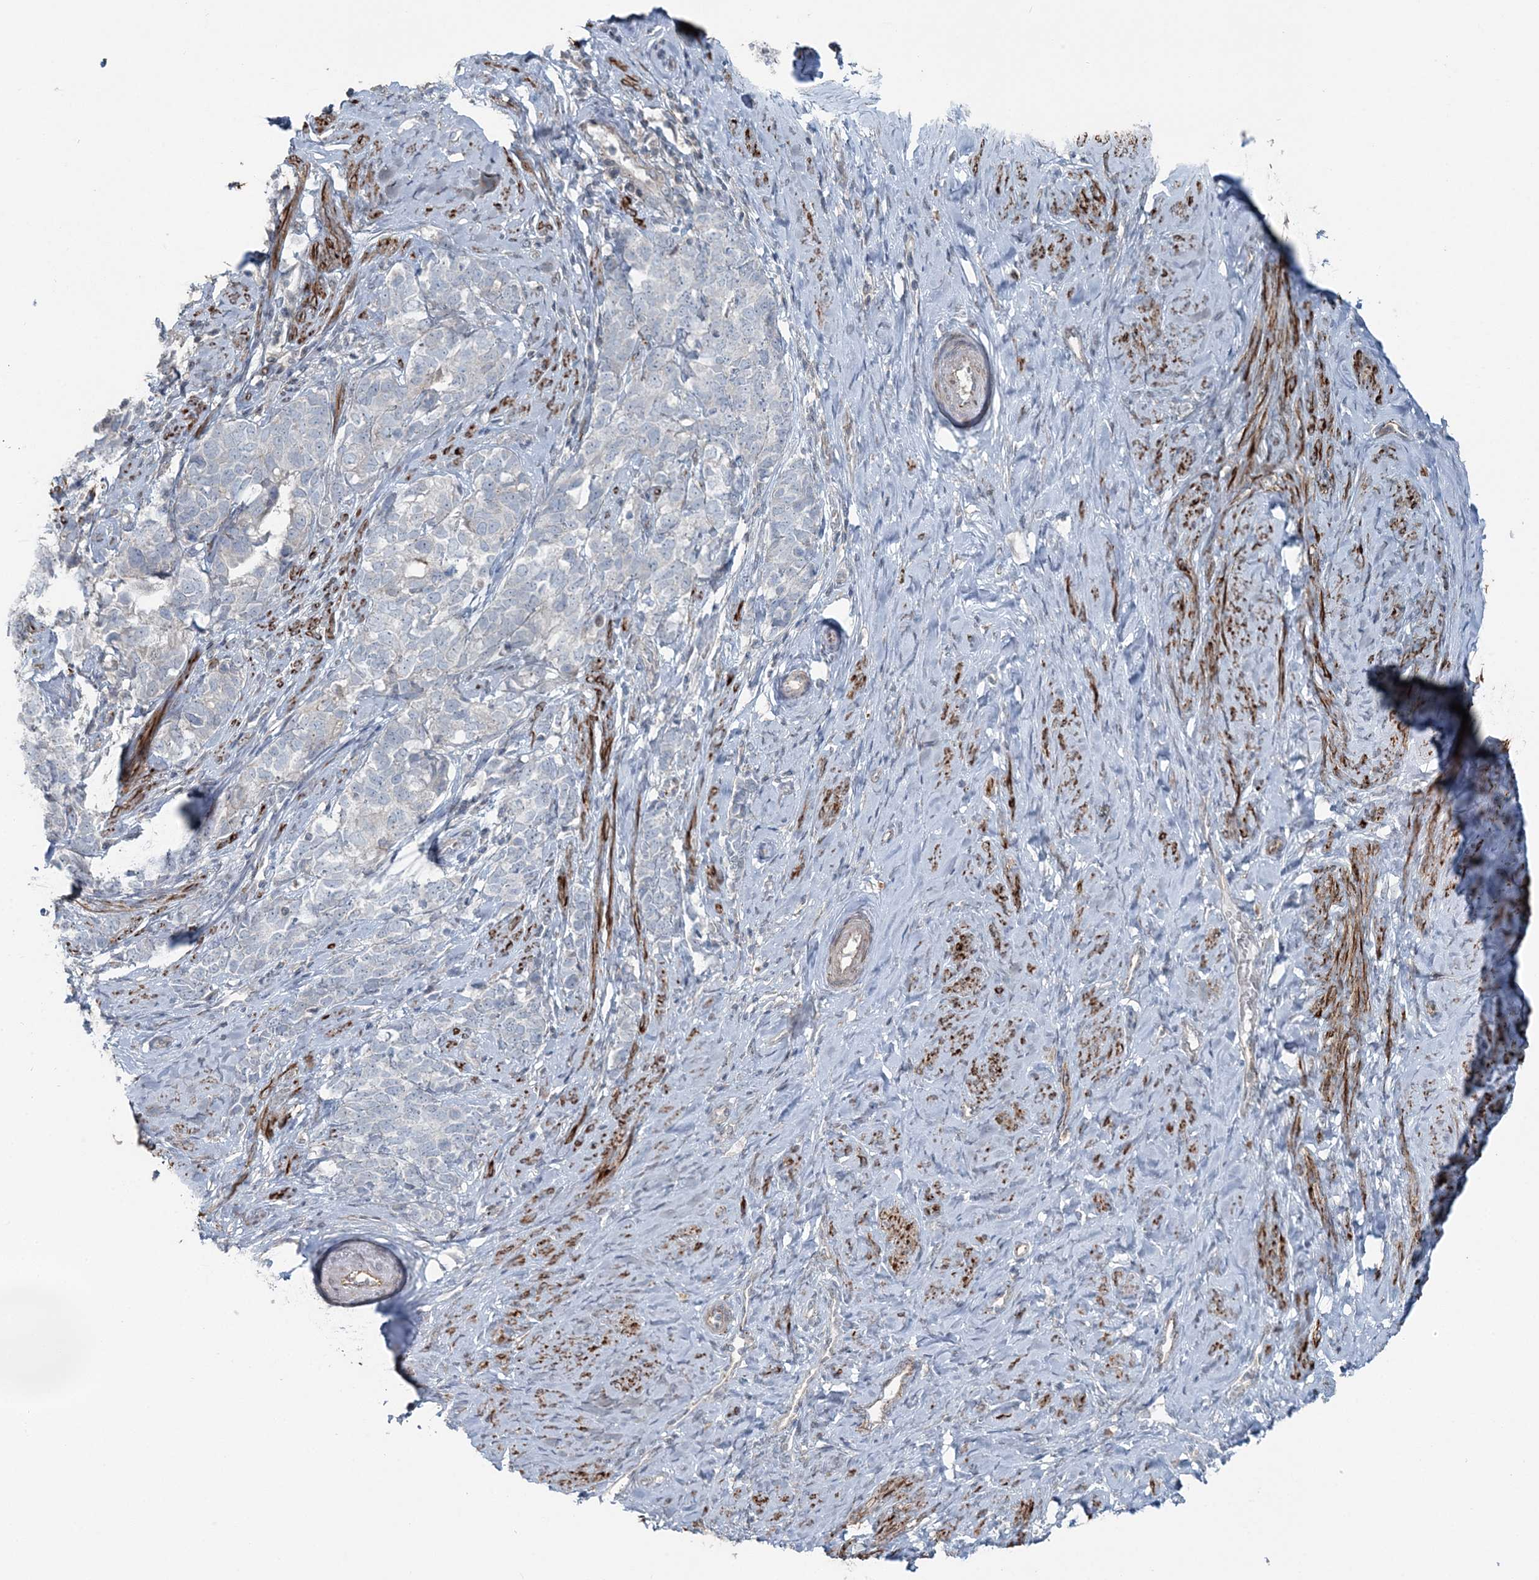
{"staining": {"intensity": "negative", "quantity": "none", "location": "none"}, "tissue": "cervical cancer", "cell_type": "Tumor cells", "image_type": "cancer", "snomed": [{"axis": "morphology", "description": "Squamous cell carcinoma, NOS"}, {"axis": "topography", "description": "Cervix"}], "caption": "This photomicrograph is of cervical squamous cell carcinoma stained with IHC to label a protein in brown with the nuclei are counter-stained blue. There is no positivity in tumor cells. (Immunohistochemistry, brightfield microscopy, high magnification).", "gene": "FBXL17", "patient": {"sex": "female", "age": 63}}